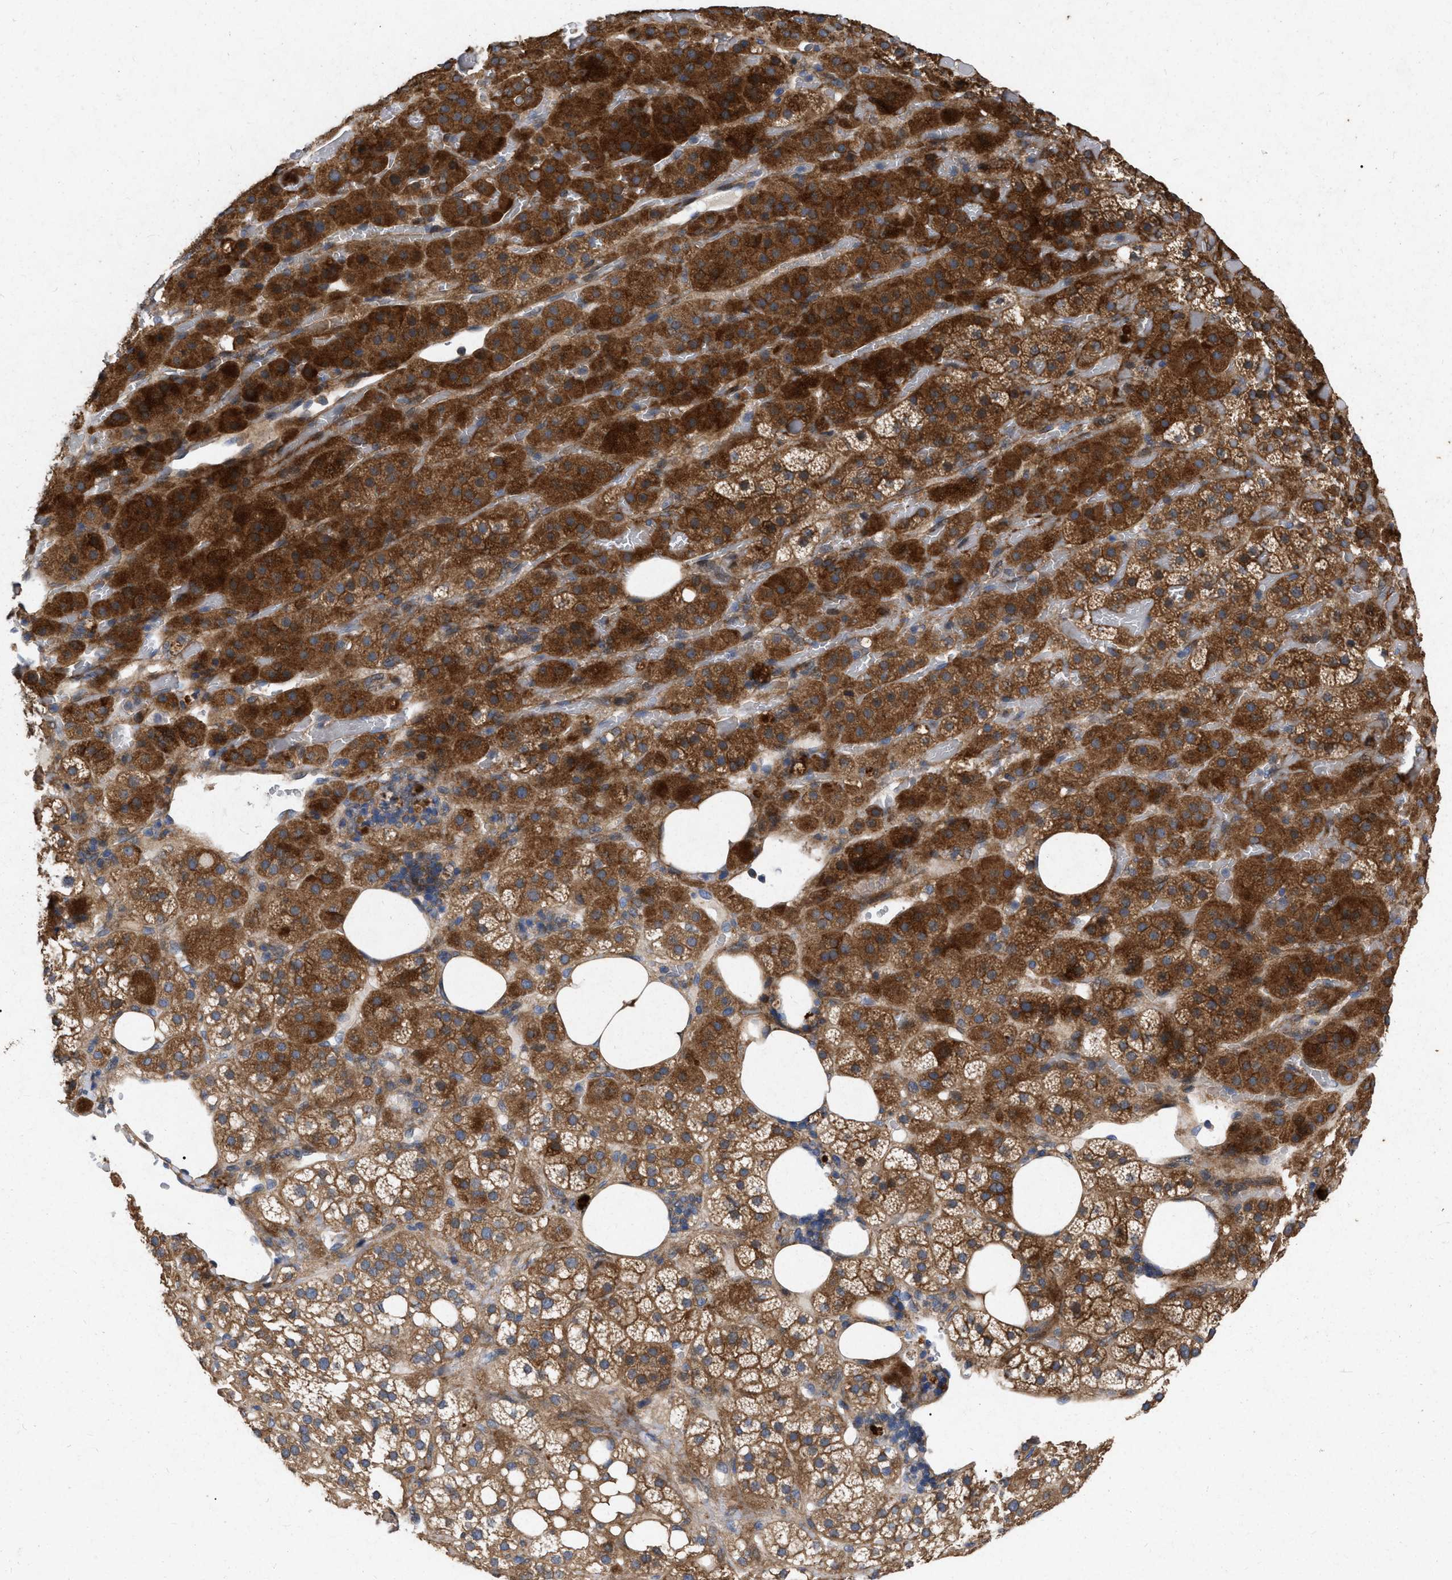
{"staining": {"intensity": "strong", "quantity": ">75%", "location": "cytoplasmic/membranous"}, "tissue": "adrenal gland", "cell_type": "Glandular cells", "image_type": "normal", "snomed": [{"axis": "morphology", "description": "Normal tissue, NOS"}, {"axis": "topography", "description": "Adrenal gland"}], "caption": "A brown stain labels strong cytoplasmic/membranous positivity of a protein in glandular cells of unremarkable human adrenal gland. (Brightfield microscopy of DAB IHC at high magnification).", "gene": "CDKN2C", "patient": {"sex": "female", "age": 59}}